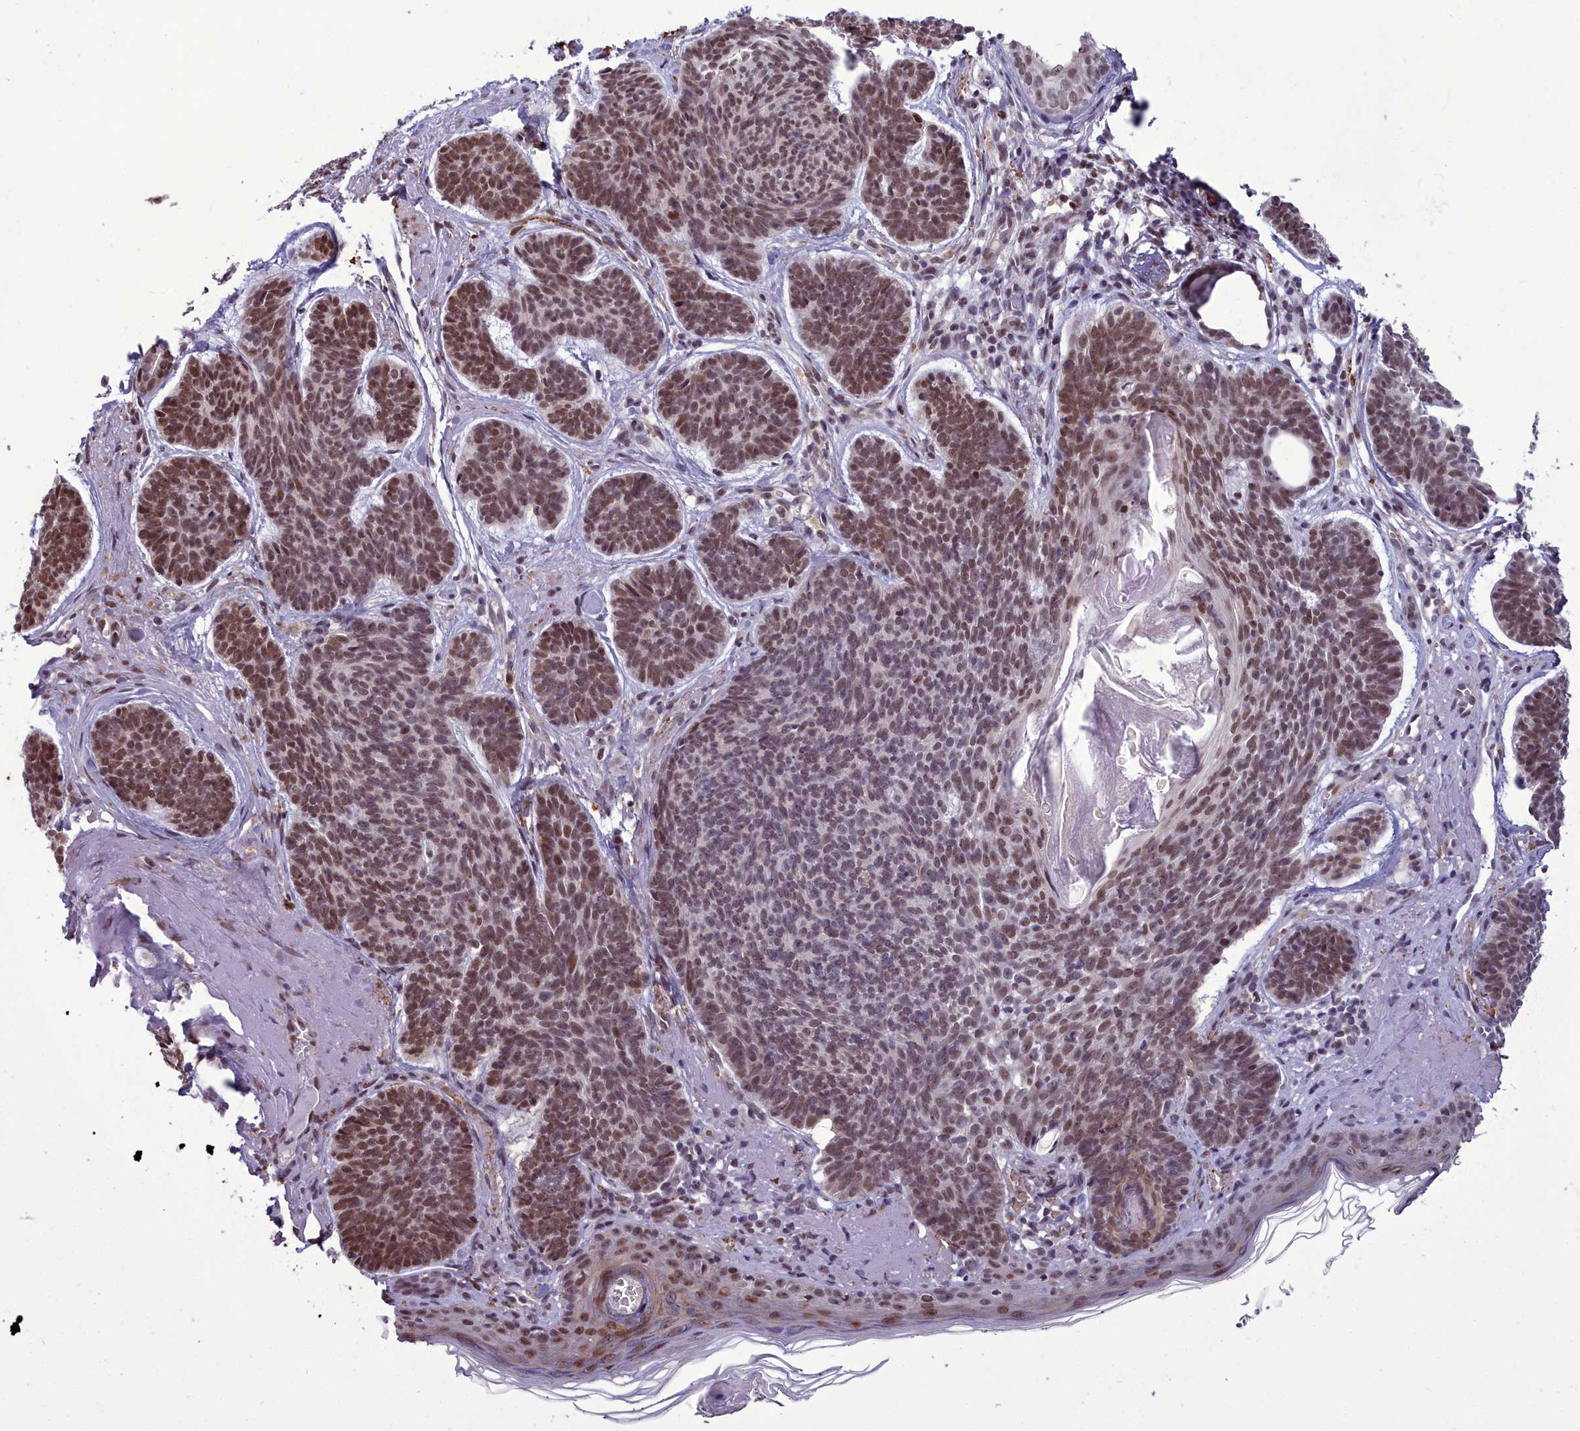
{"staining": {"intensity": "strong", "quantity": ">75%", "location": "nuclear"}, "tissue": "skin cancer", "cell_type": "Tumor cells", "image_type": "cancer", "snomed": [{"axis": "morphology", "description": "Basal cell carcinoma"}, {"axis": "topography", "description": "Skin"}], "caption": "Immunohistochemical staining of skin cancer reveals strong nuclear protein positivity in approximately >75% of tumor cells.", "gene": "CEACAM19", "patient": {"sex": "female", "age": 74}}